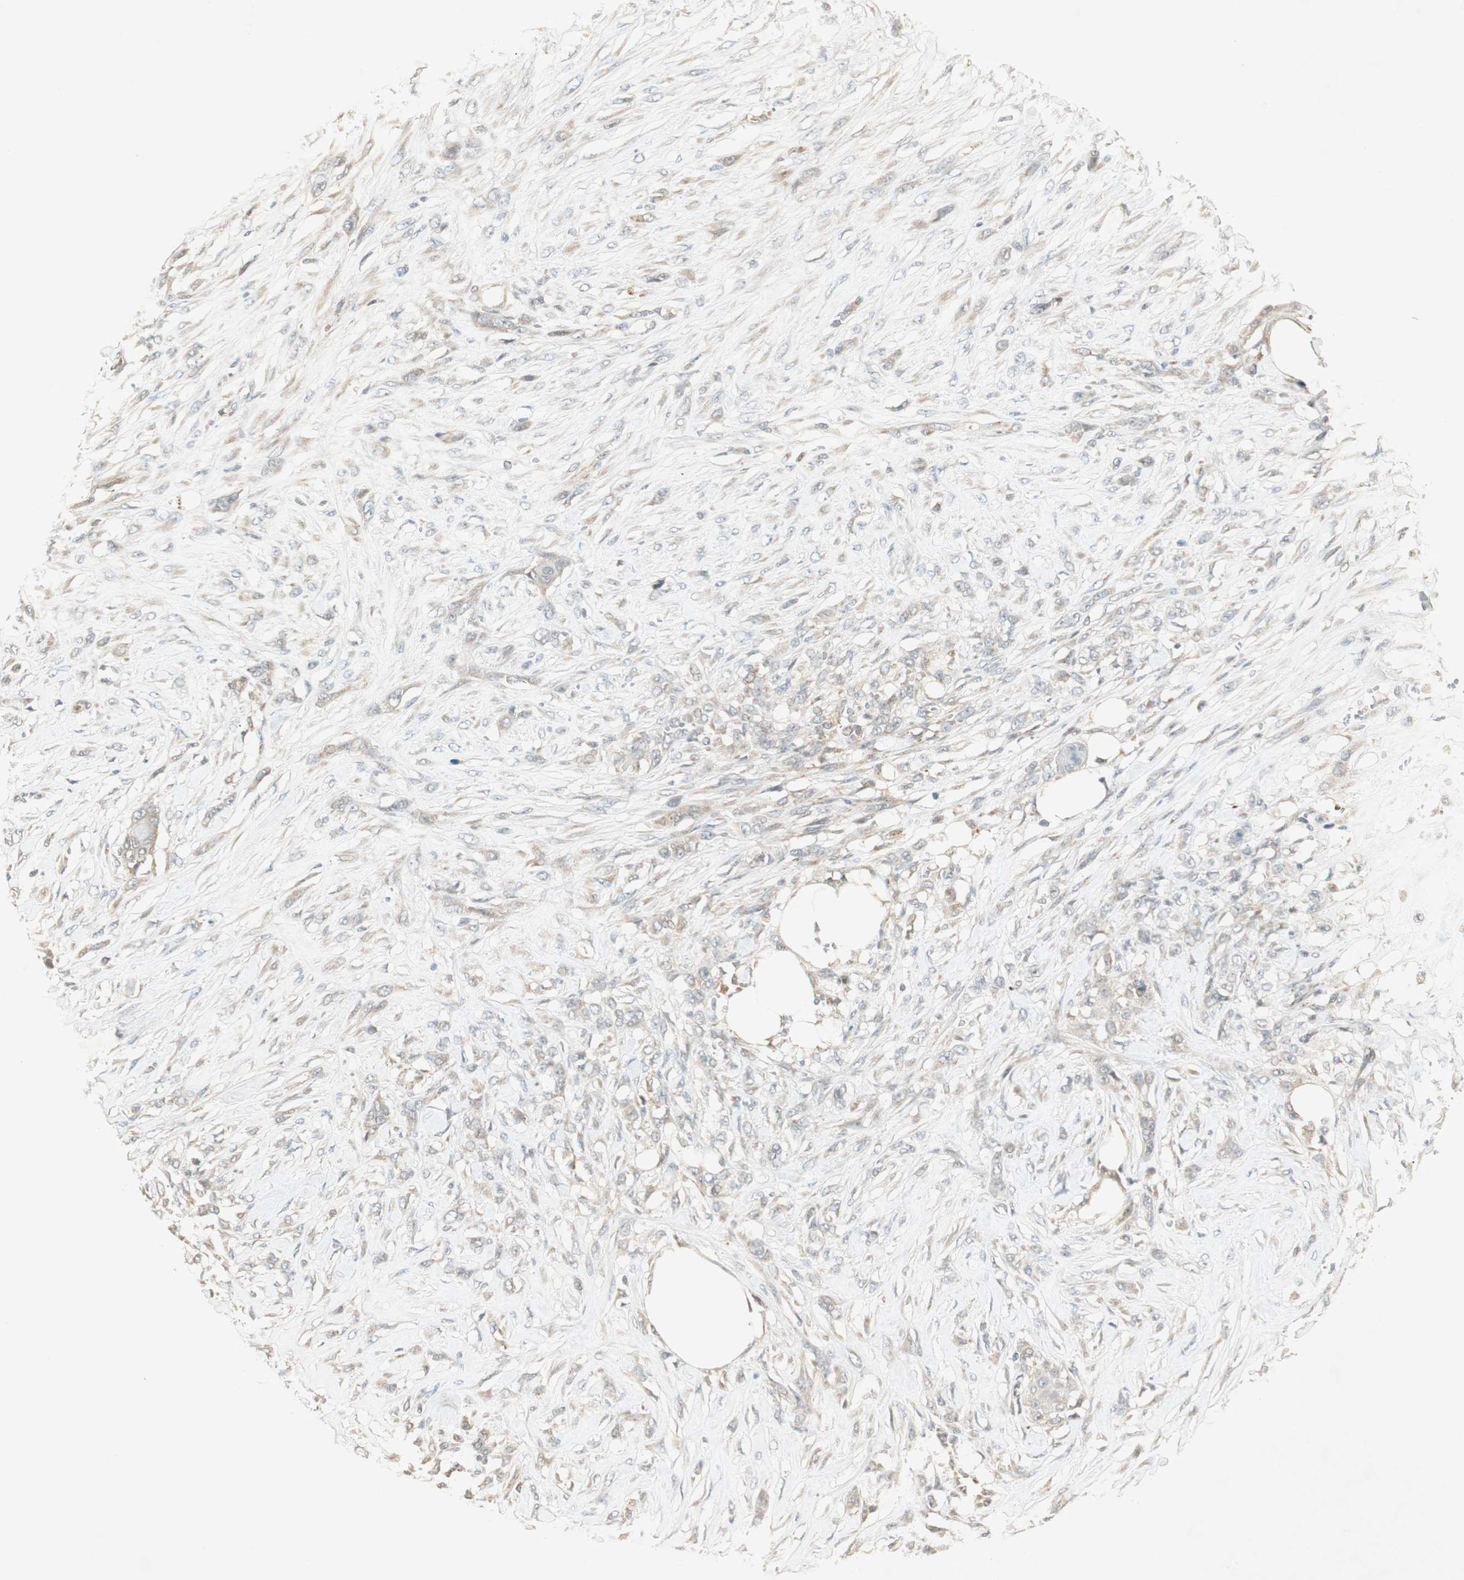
{"staining": {"intensity": "weak", "quantity": "25%-75%", "location": "cytoplasmic/membranous"}, "tissue": "skin cancer", "cell_type": "Tumor cells", "image_type": "cancer", "snomed": [{"axis": "morphology", "description": "Squamous cell carcinoma, NOS"}, {"axis": "topography", "description": "Skin"}], "caption": "The histopathology image displays immunohistochemical staining of skin cancer (squamous cell carcinoma). There is weak cytoplasmic/membranous staining is appreciated in approximately 25%-75% of tumor cells. (DAB = brown stain, brightfield microscopy at high magnification).", "gene": "USP2", "patient": {"sex": "female", "age": 59}}